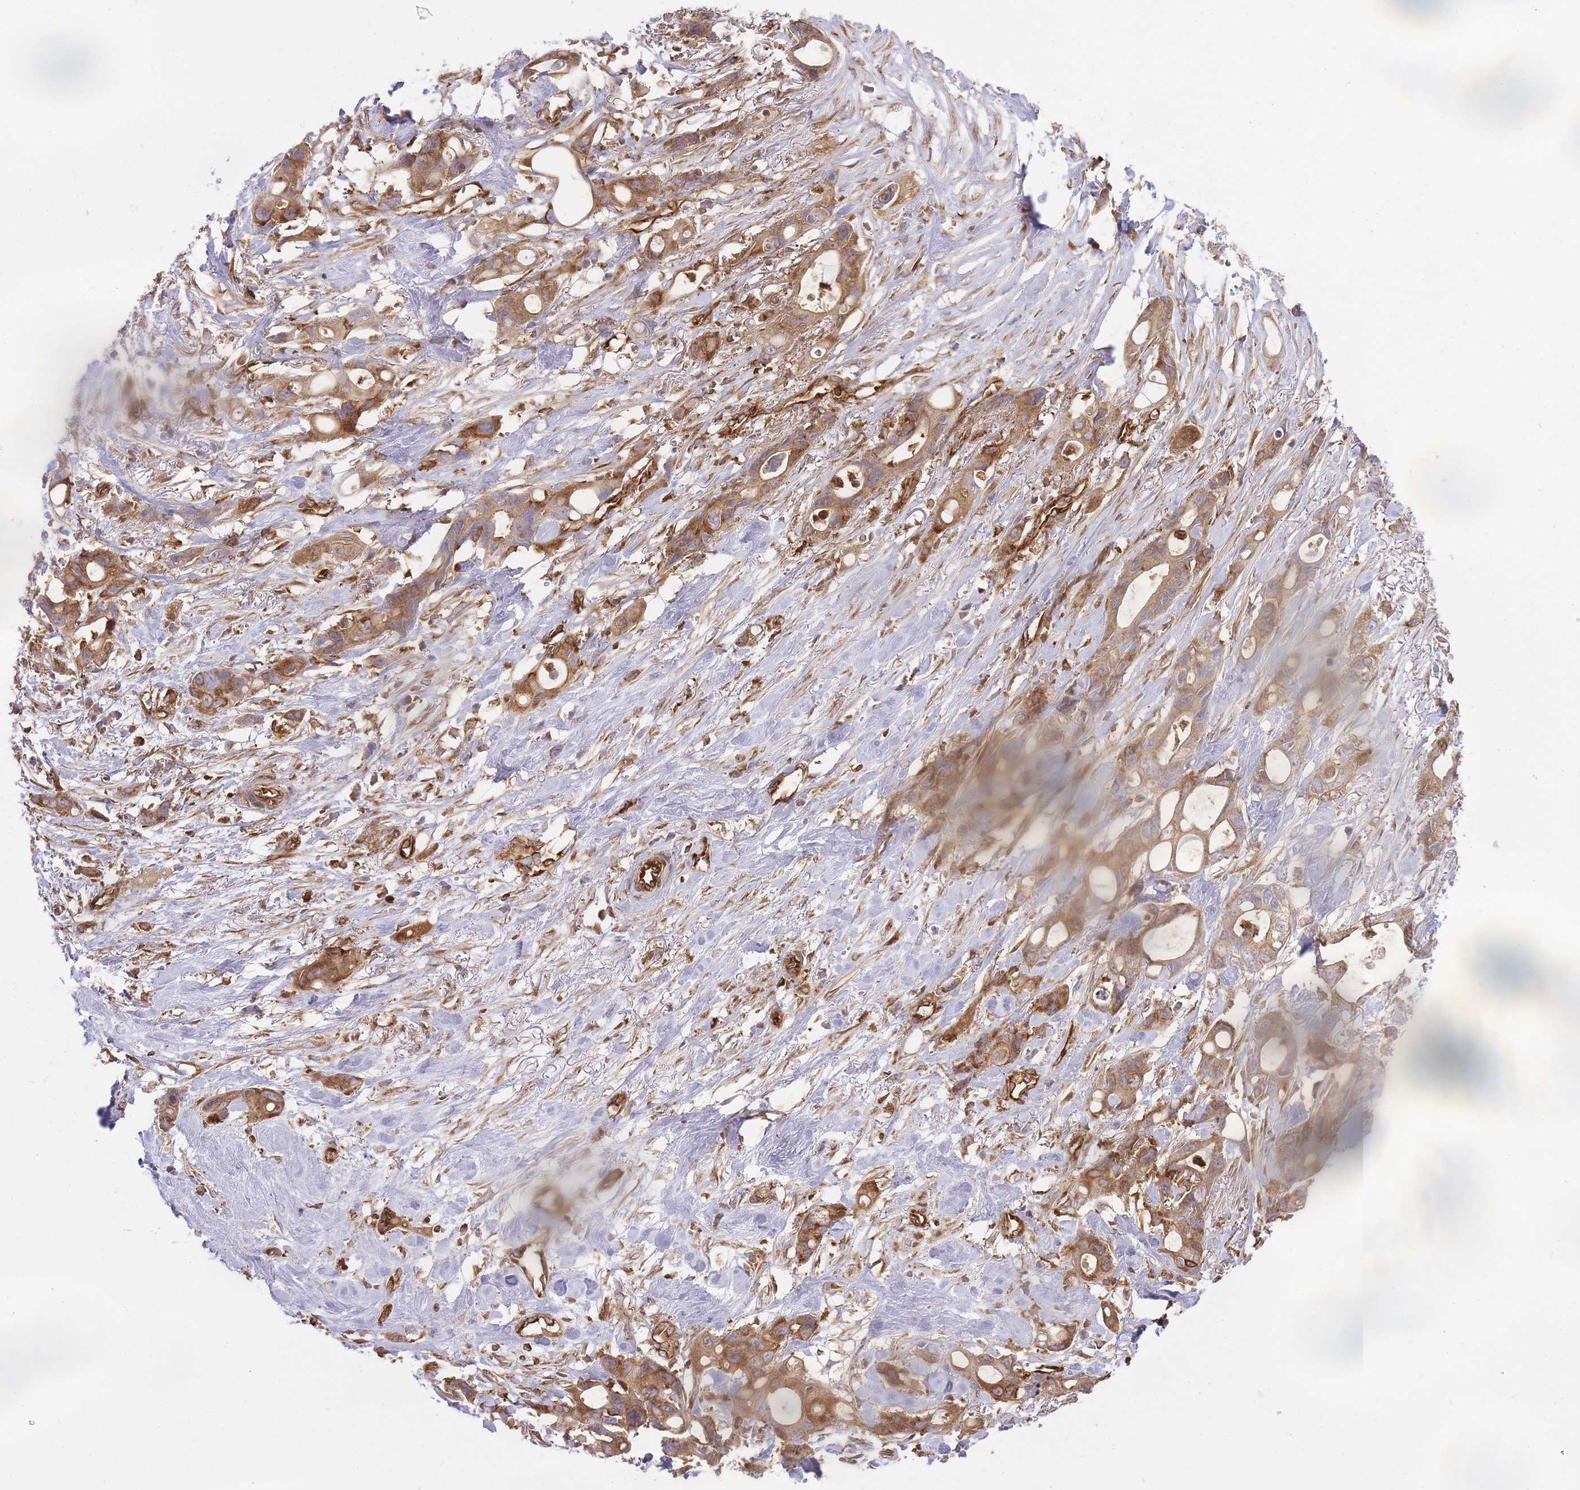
{"staining": {"intensity": "moderate", "quantity": ">75%", "location": "cytoplasmic/membranous"}, "tissue": "ovarian cancer", "cell_type": "Tumor cells", "image_type": "cancer", "snomed": [{"axis": "morphology", "description": "Cystadenocarcinoma, mucinous, NOS"}, {"axis": "topography", "description": "Ovary"}], "caption": "Ovarian mucinous cystadenocarcinoma was stained to show a protein in brown. There is medium levels of moderate cytoplasmic/membranous expression in about >75% of tumor cells.", "gene": "MSN", "patient": {"sex": "female", "age": 70}}